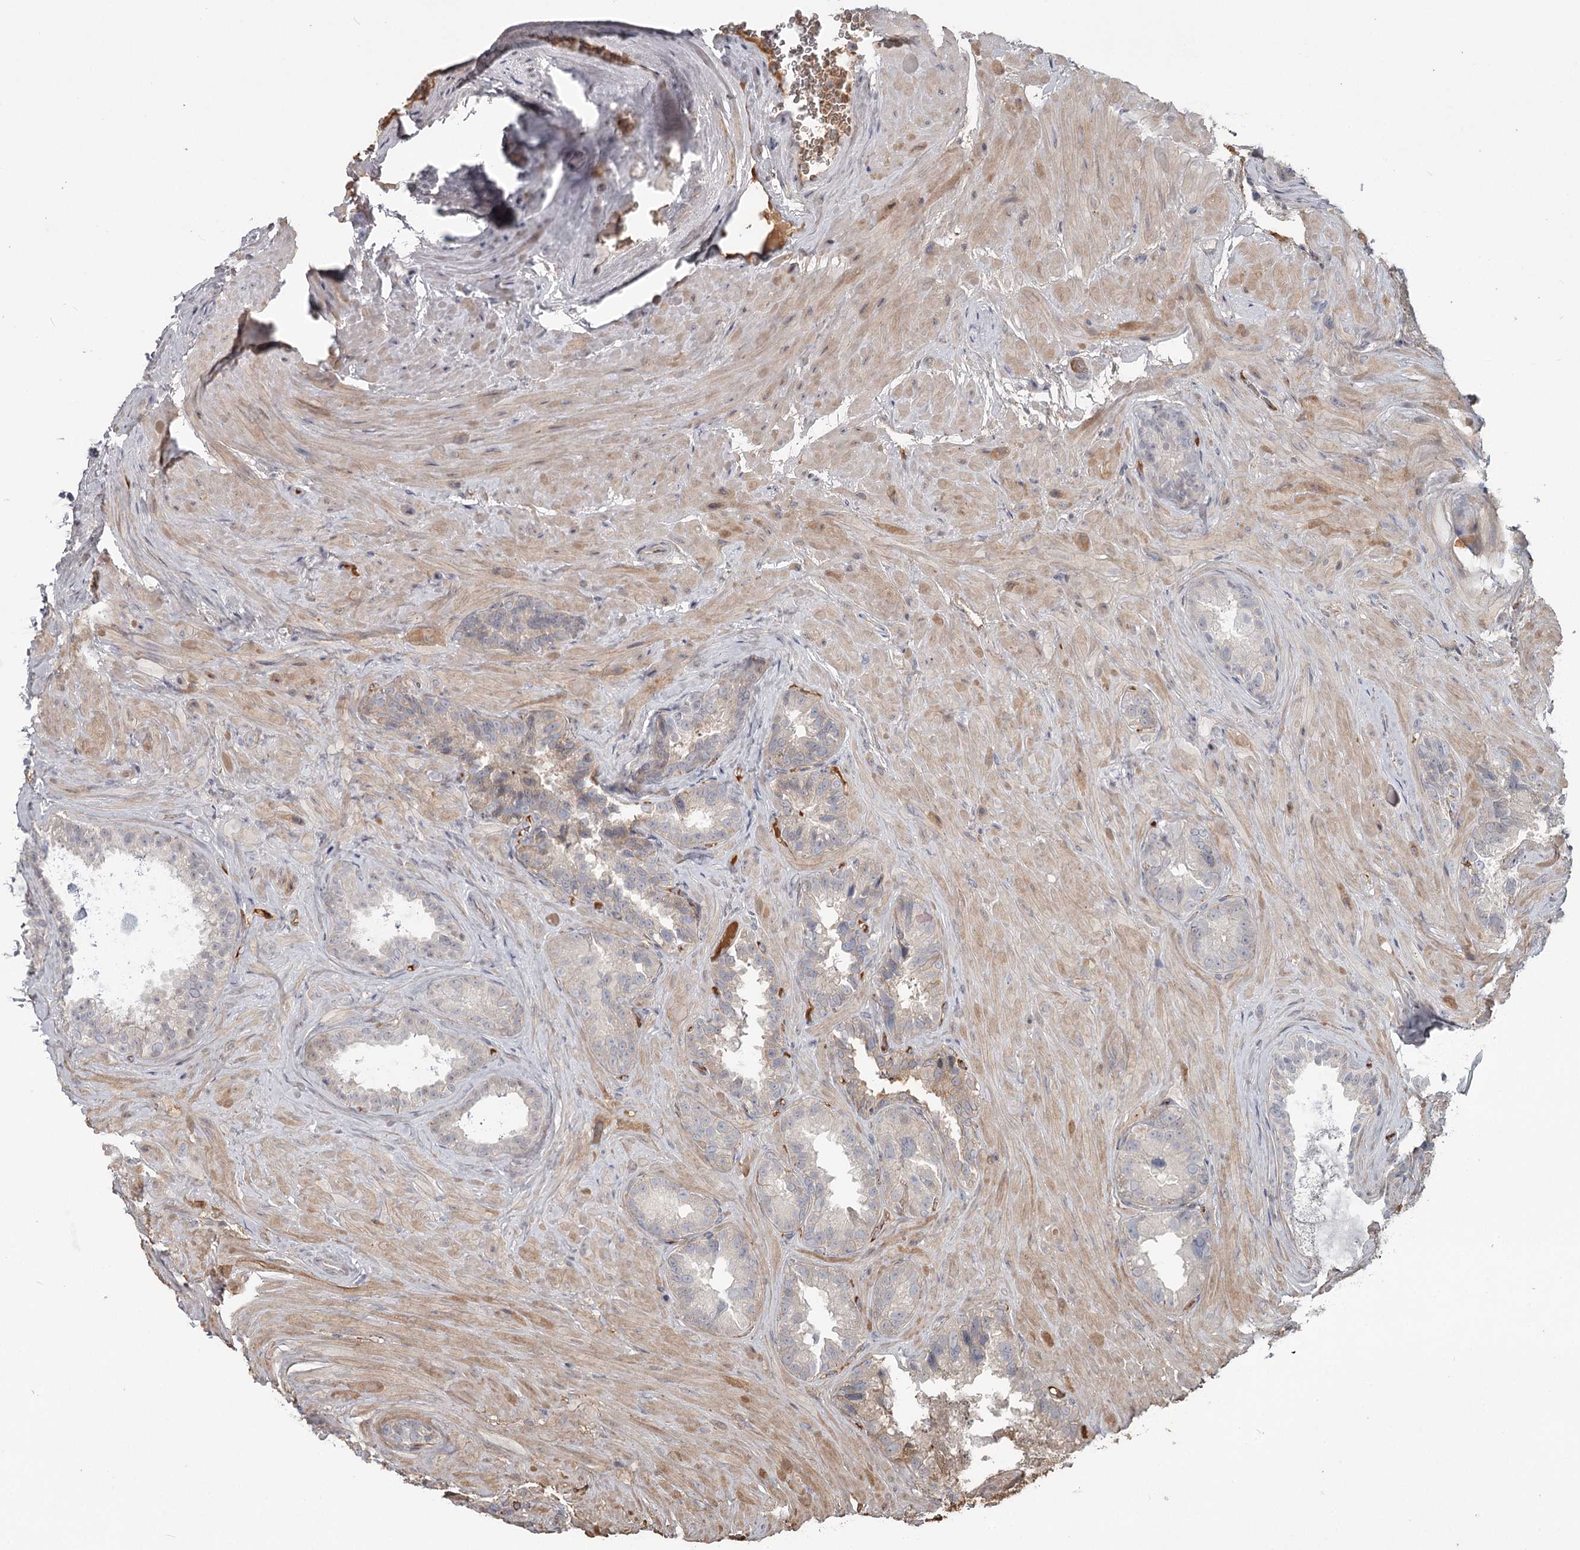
{"staining": {"intensity": "negative", "quantity": "none", "location": "none"}, "tissue": "seminal vesicle", "cell_type": "Glandular cells", "image_type": "normal", "snomed": [{"axis": "morphology", "description": "Normal tissue, NOS"}, {"axis": "topography", "description": "Seminal veicle"}, {"axis": "topography", "description": "Peripheral nerve tissue"}], "caption": "This is a histopathology image of IHC staining of benign seminal vesicle, which shows no positivity in glandular cells. (Stains: DAB immunohistochemistry (IHC) with hematoxylin counter stain, Microscopy: brightfield microscopy at high magnification).", "gene": "DHRS9", "patient": {"sex": "male", "age": 67}}